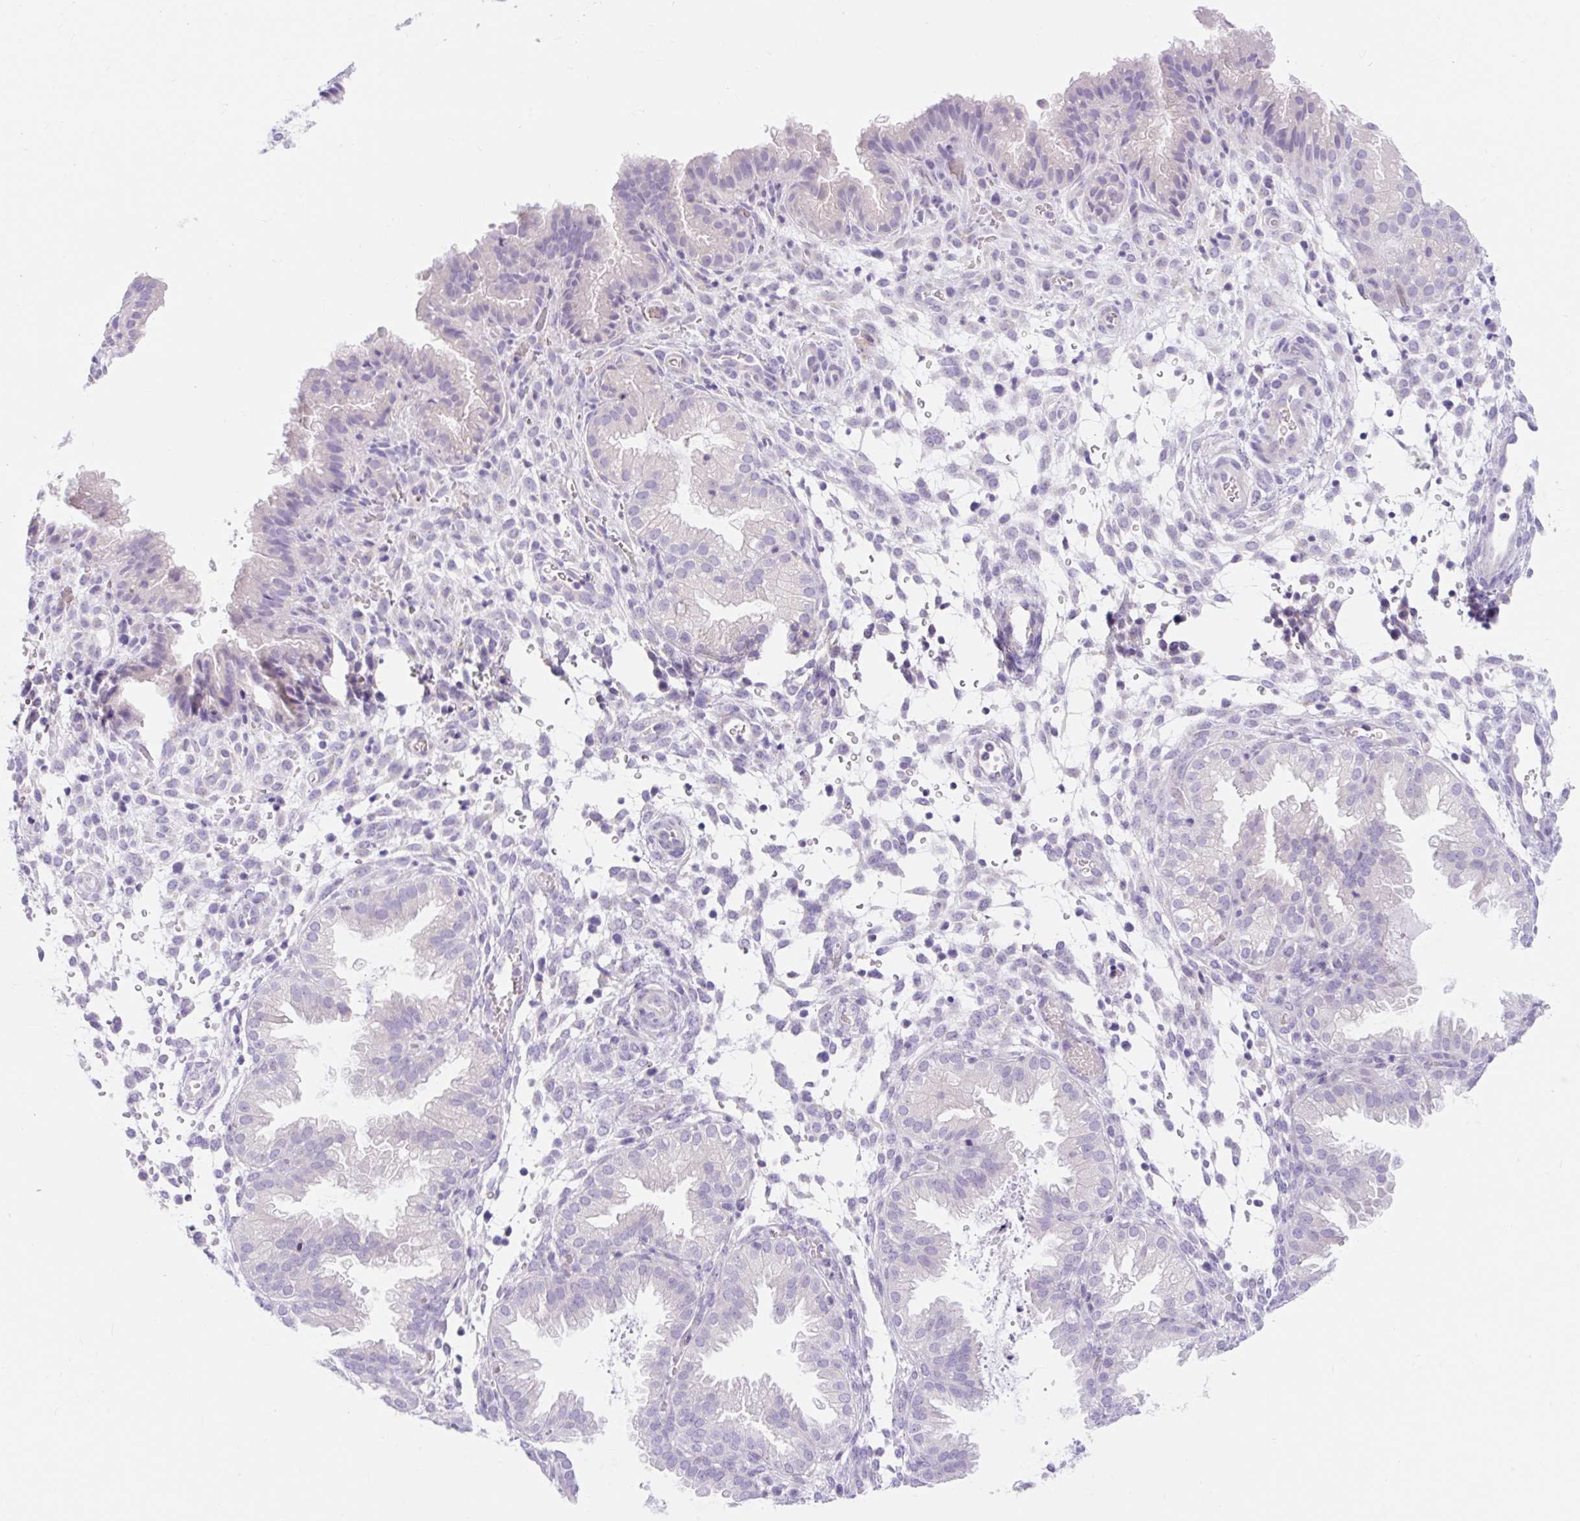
{"staining": {"intensity": "negative", "quantity": "none", "location": "none"}, "tissue": "endometrium", "cell_type": "Cells in endometrial stroma", "image_type": "normal", "snomed": [{"axis": "morphology", "description": "Normal tissue, NOS"}, {"axis": "topography", "description": "Endometrium"}], "caption": "This photomicrograph is of benign endometrium stained with immunohistochemistry to label a protein in brown with the nuclei are counter-stained blue. There is no expression in cells in endometrial stroma. (DAB immunohistochemistry visualized using brightfield microscopy, high magnification).", "gene": "SLC28A1", "patient": {"sex": "female", "age": 33}}